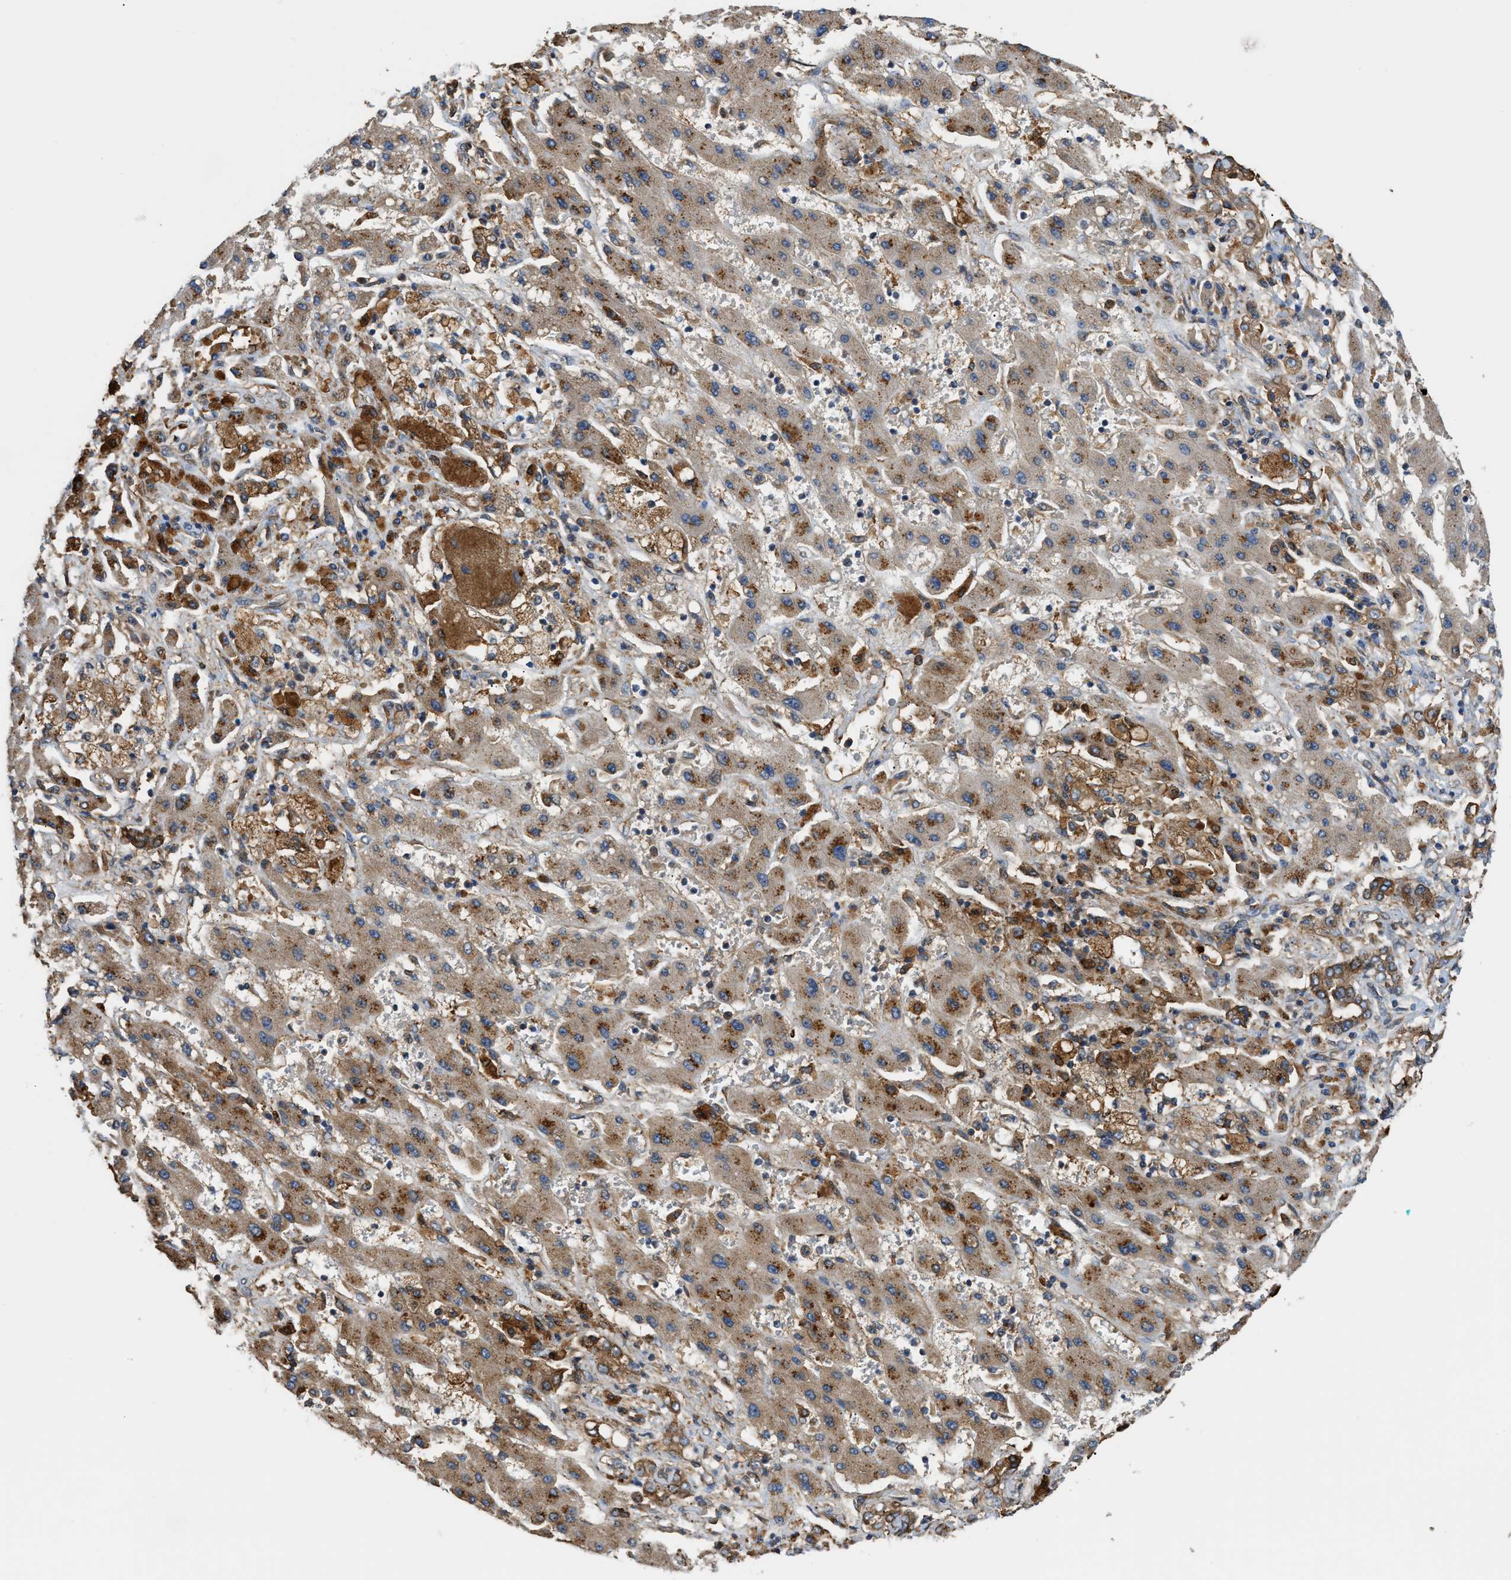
{"staining": {"intensity": "moderate", "quantity": ">75%", "location": "cytoplasmic/membranous"}, "tissue": "liver cancer", "cell_type": "Tumor cells", "image_type": "cancer", "snomed": [{"axis": "morphology", "description": "Cholangiocarcinoma"}, {"axis": "topography", "description": "Liver"}], "caption": "Cholangiocarcinoma (liver) was stained to show a protein in brown. There is medium levels of moderate cytoplasmic/membranous expression in about >75% of tumor cells.", "gene": "DDHD2", "patient": {"sex": "male", "age": 50}}